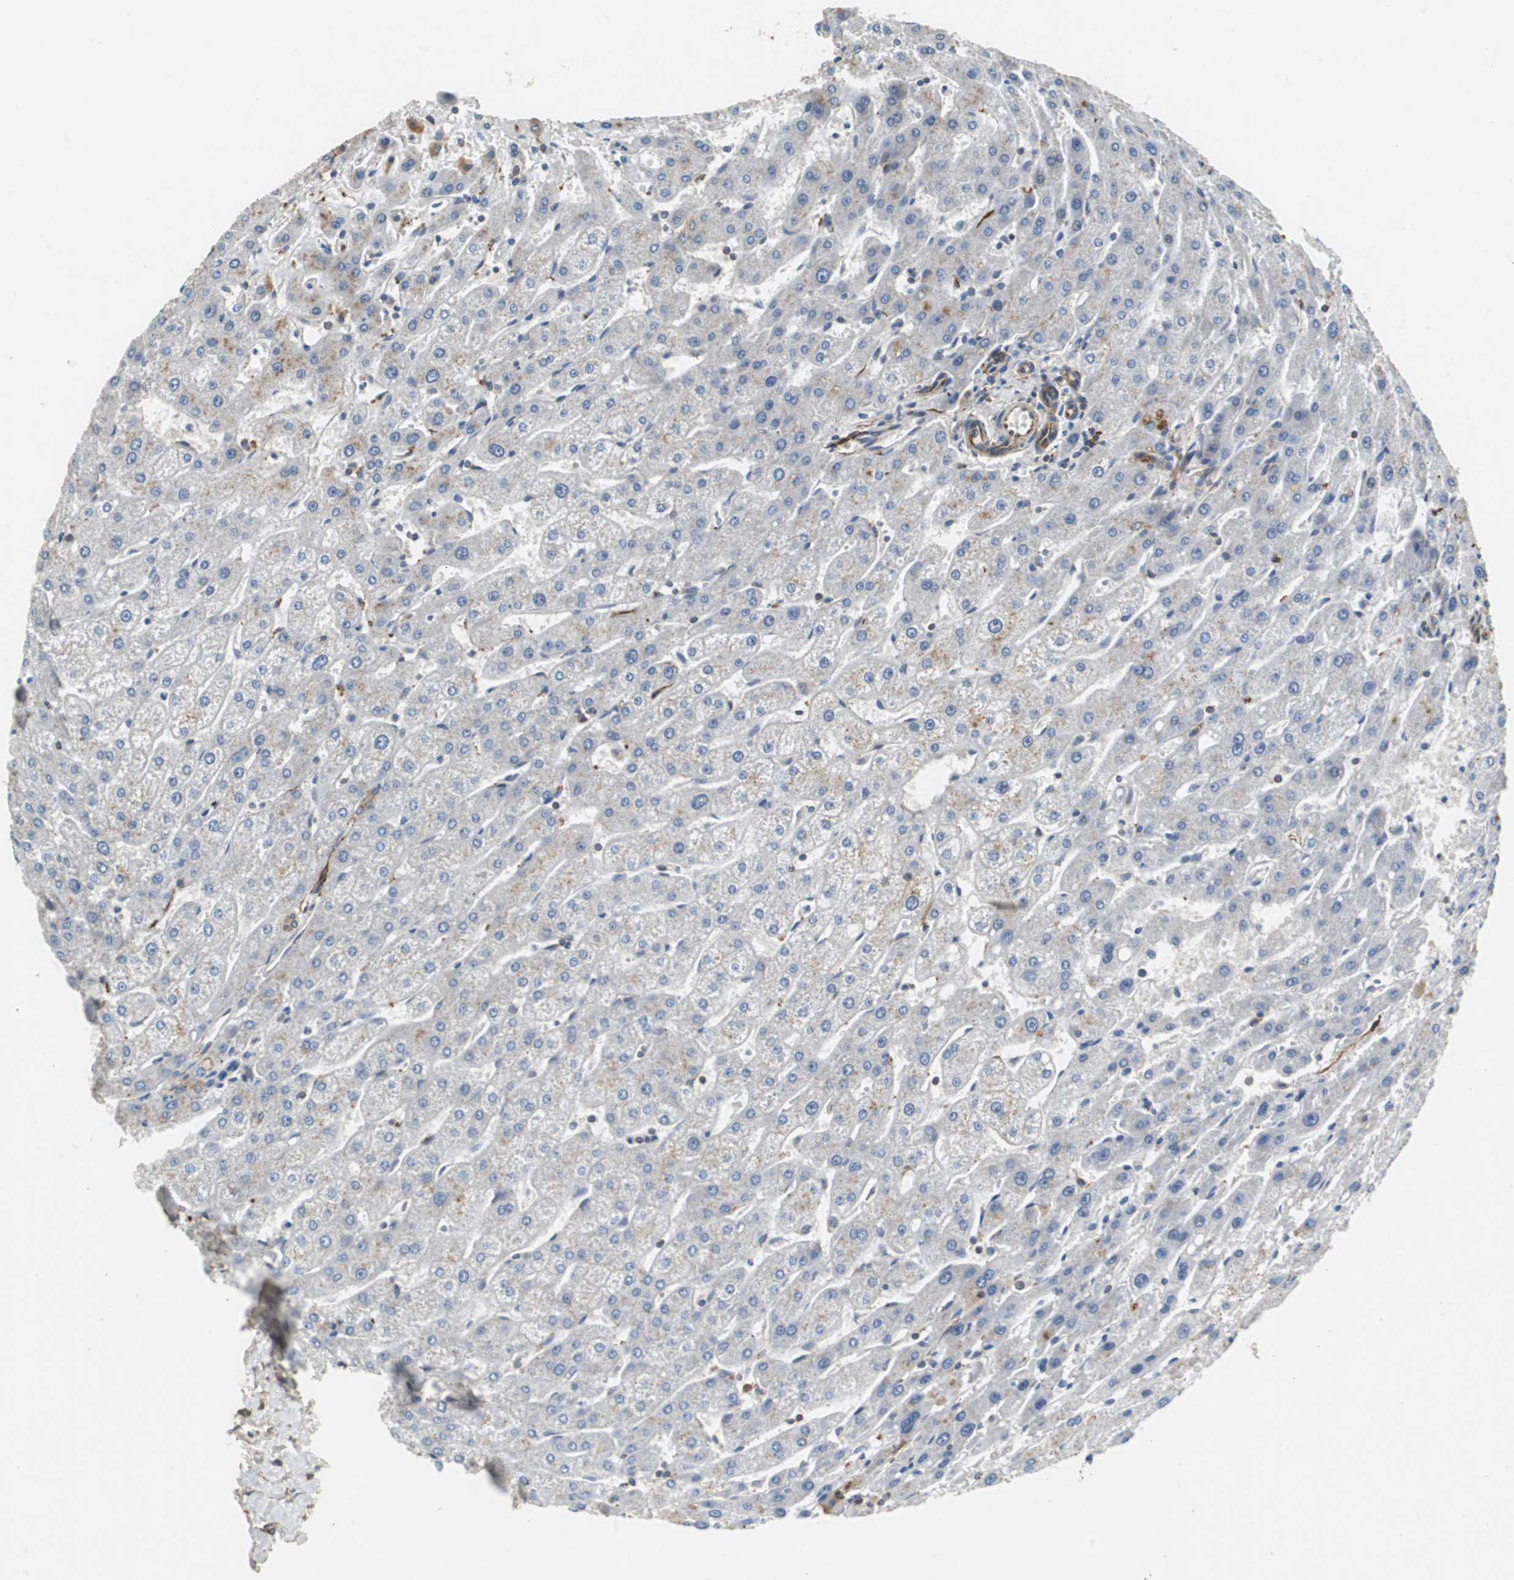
{"staining": {"intensity": "weak", "quantity": ">75%", "location": "cytoplasmic/membranous"}, "tissue": "liver", "cell_type": "Cholangiocytes", "image_type": "normal", "snomed": [{"axis": "morphology", "description": "Normal tissue, NOS"}, {"axis": "topography", "description": "Liver"}], "caption": "Immunohistochemistry (IHC) micrograph of normal human liver stained for a protein (brown), which reveals low levels of weak cytoplasmic/membranous positivity in about >75% of cholangiocytes.", "gene": "ISCU", "patient": {"sex": "male", "age": 67}}